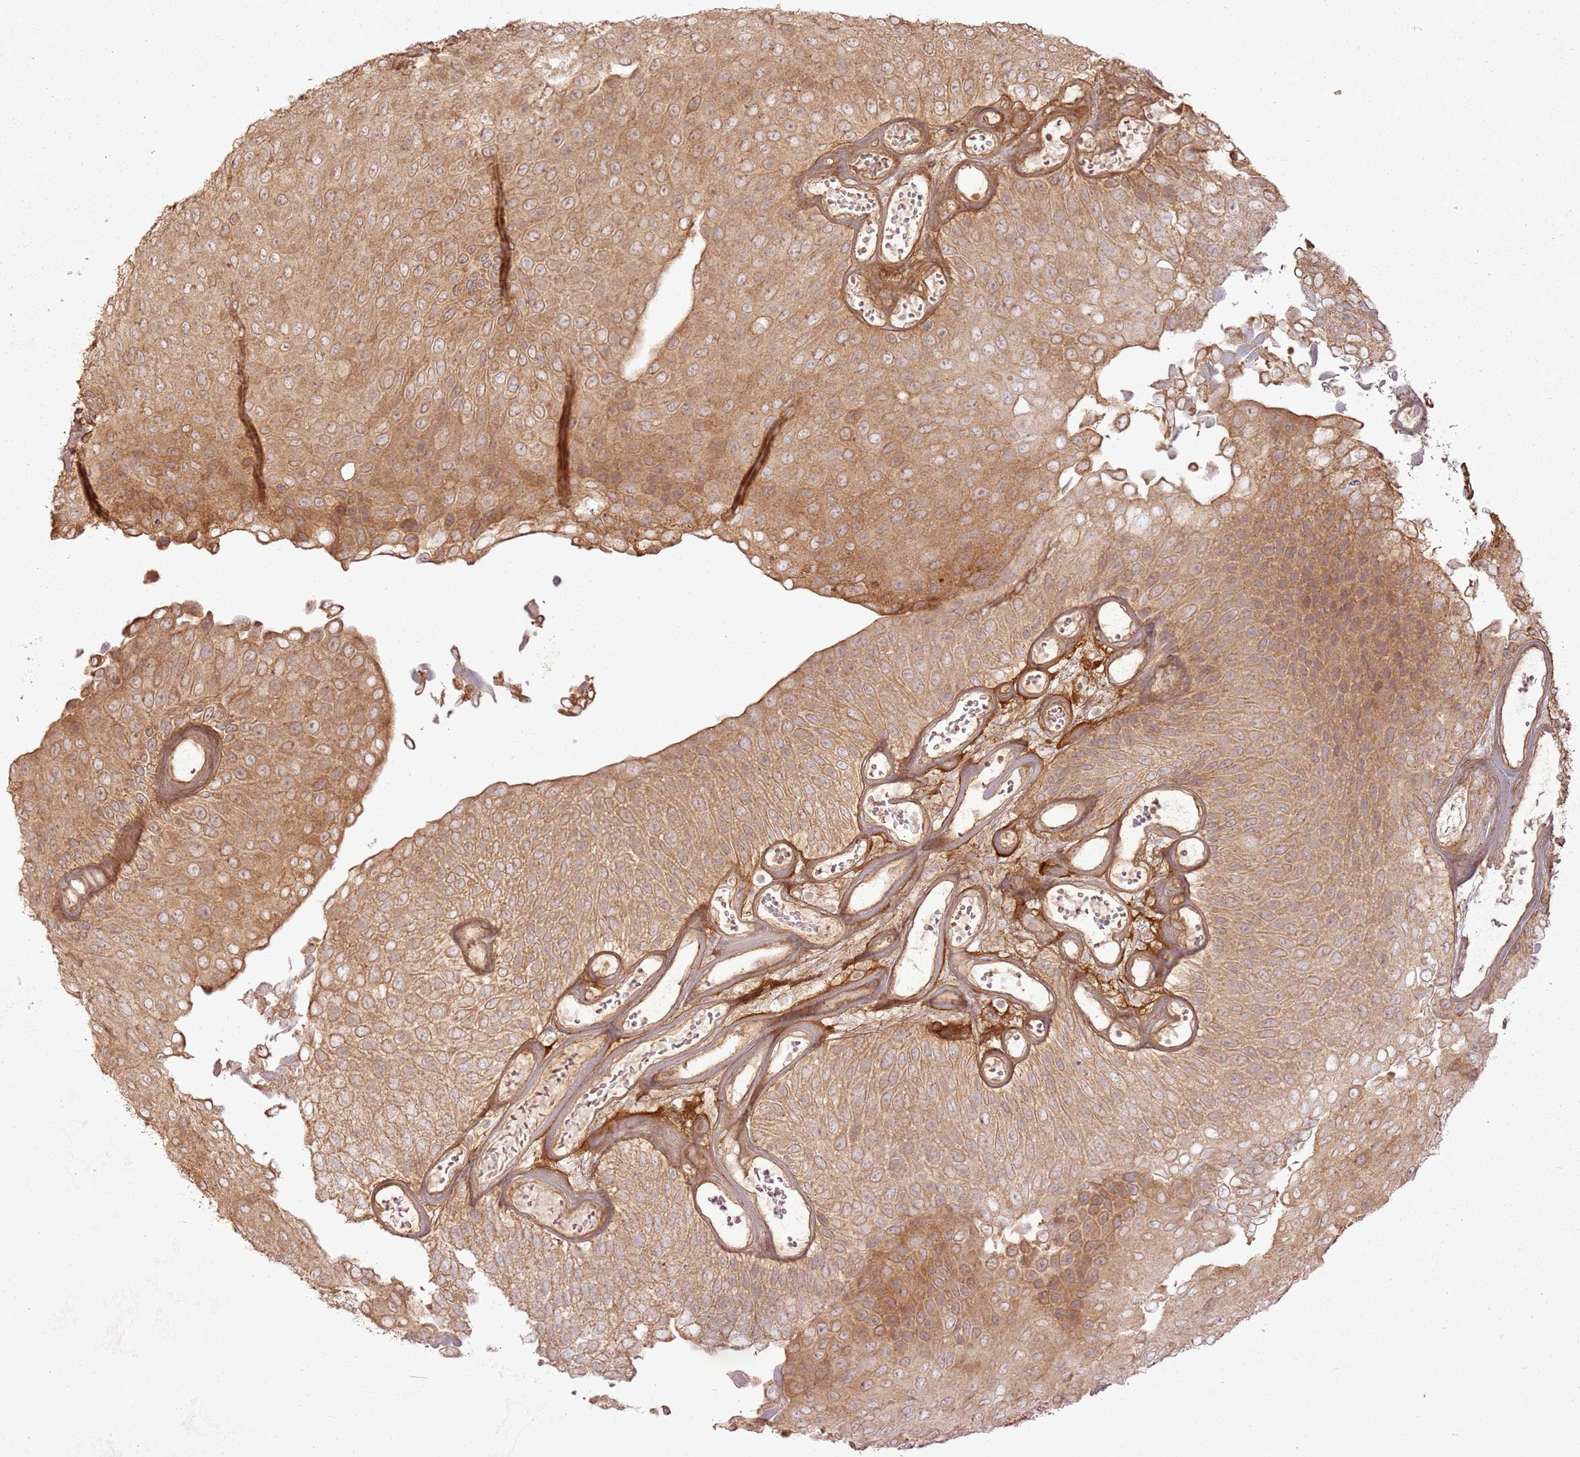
{"staining": {"intensity": "moderate", "quantity": ">75%", "location": "cytoplasmic/membranous"}, "tissue": "urothelial cancer", "cell_type": "Tumor cells", "image_type": "cancer", "snomed": [{"axis": "morphology", "description": "Urothelial carcinoma, Low grade"}, {"axis": "topography", "description": "Urinary bladder"}], "caption": "This photomicrograph displays IHC staining of low-grade urothelial carcinoma, with medium moderate cytoplasmic/membranous positivity in about >75% of tumor cells.", "gene": "ZNF776", "patient": {"sex": "male", "age": 89}}